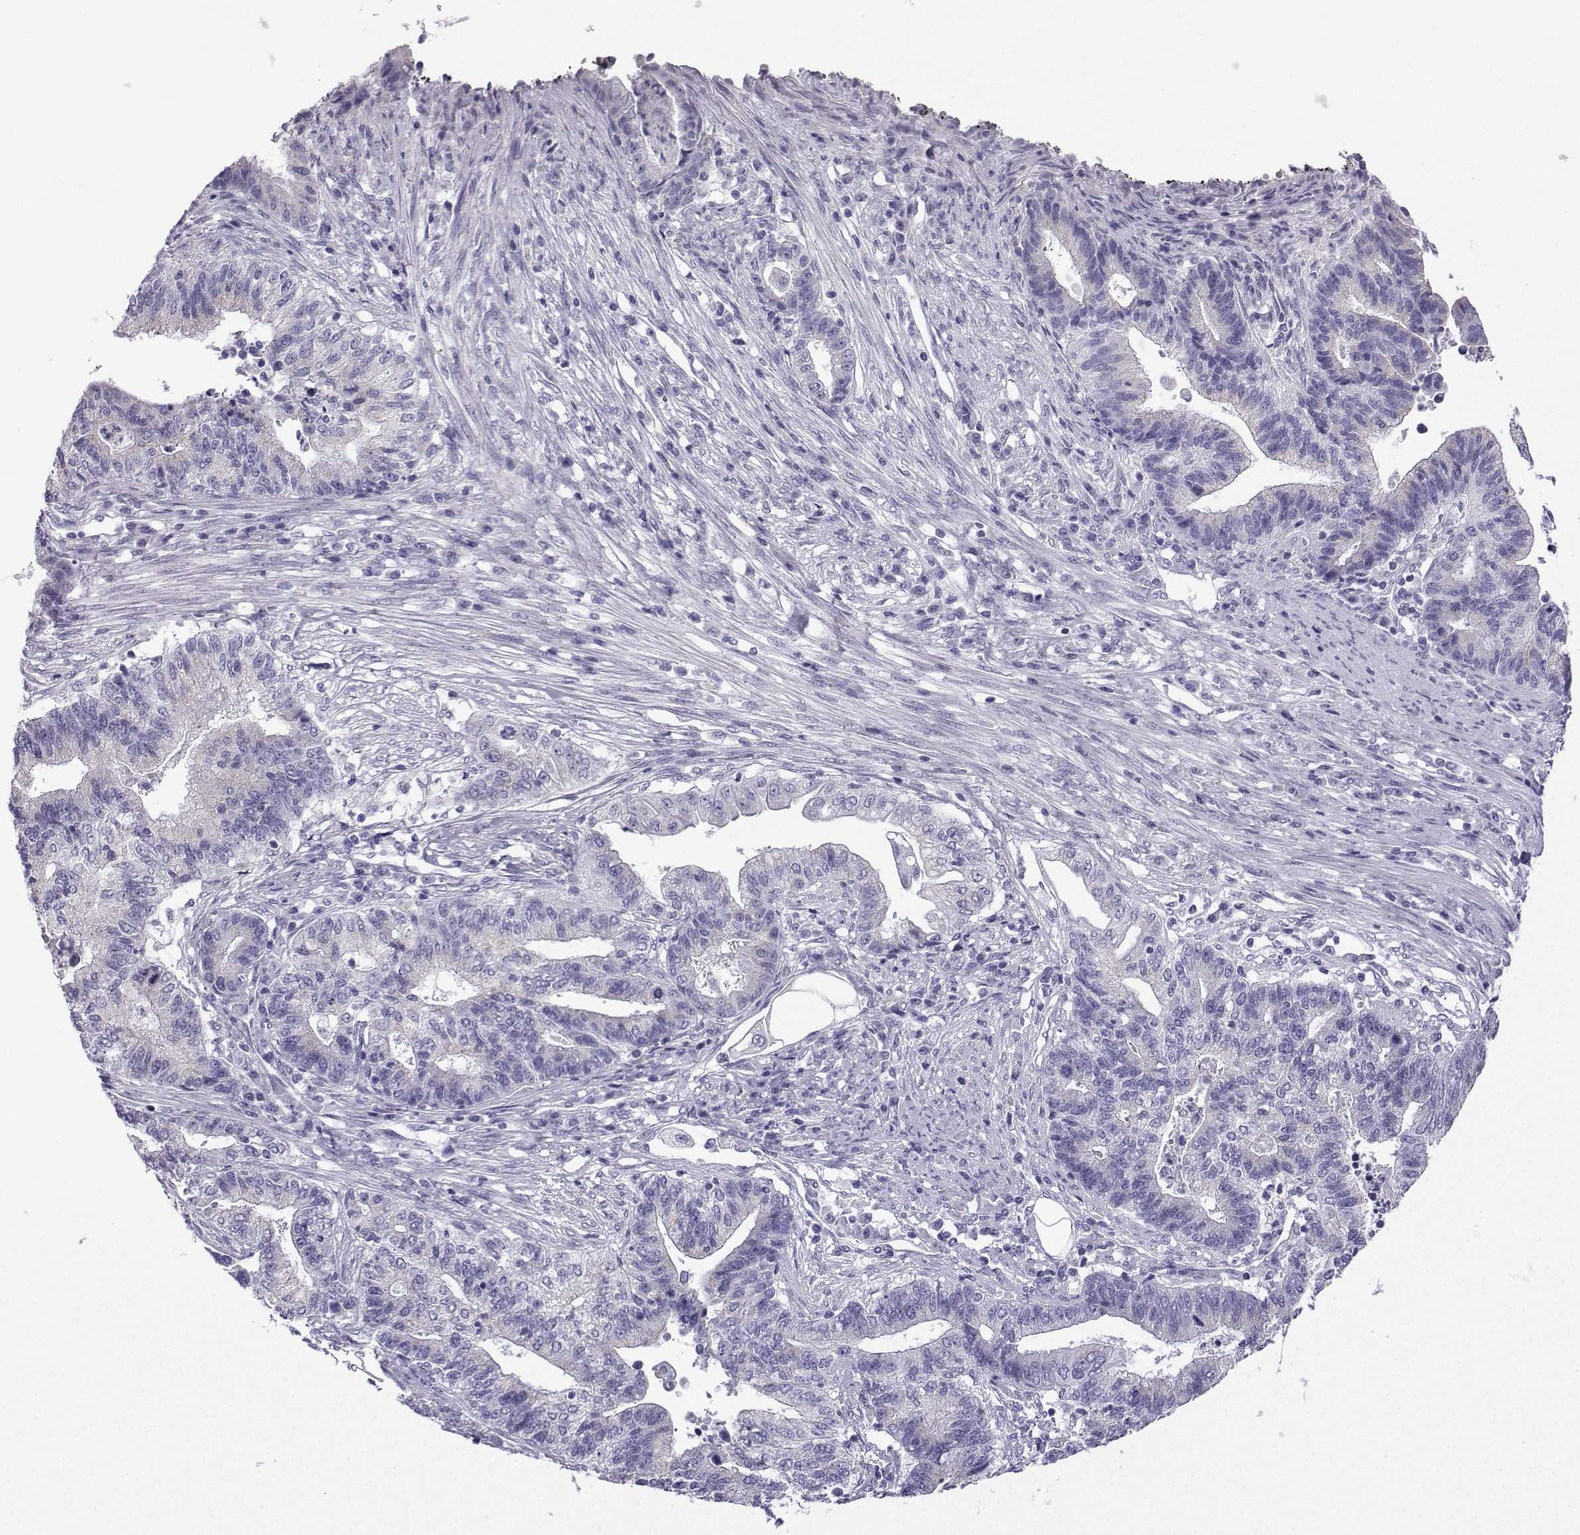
{"staining": {"intensity": "negative", "quantity": "none", "location": "none"}, "tissue": "endometrial cancer", "cell_type": "Tumor cells", "image_type": "cancer", "snomed": [{"axis": "morphology", "description": "Adenocarcinoma, NOS"}, {"axis": "topography", "description": "Uterus"}, {"axis": "topography", "description": "Endometrium"}], "caption": "Adenocarcinoma (endometrial) was stained to show a protein in brown. There is no significant staining in tumor cells.", "gene": "ACRBP", "patient": {"sex": "female", "age": 54}}